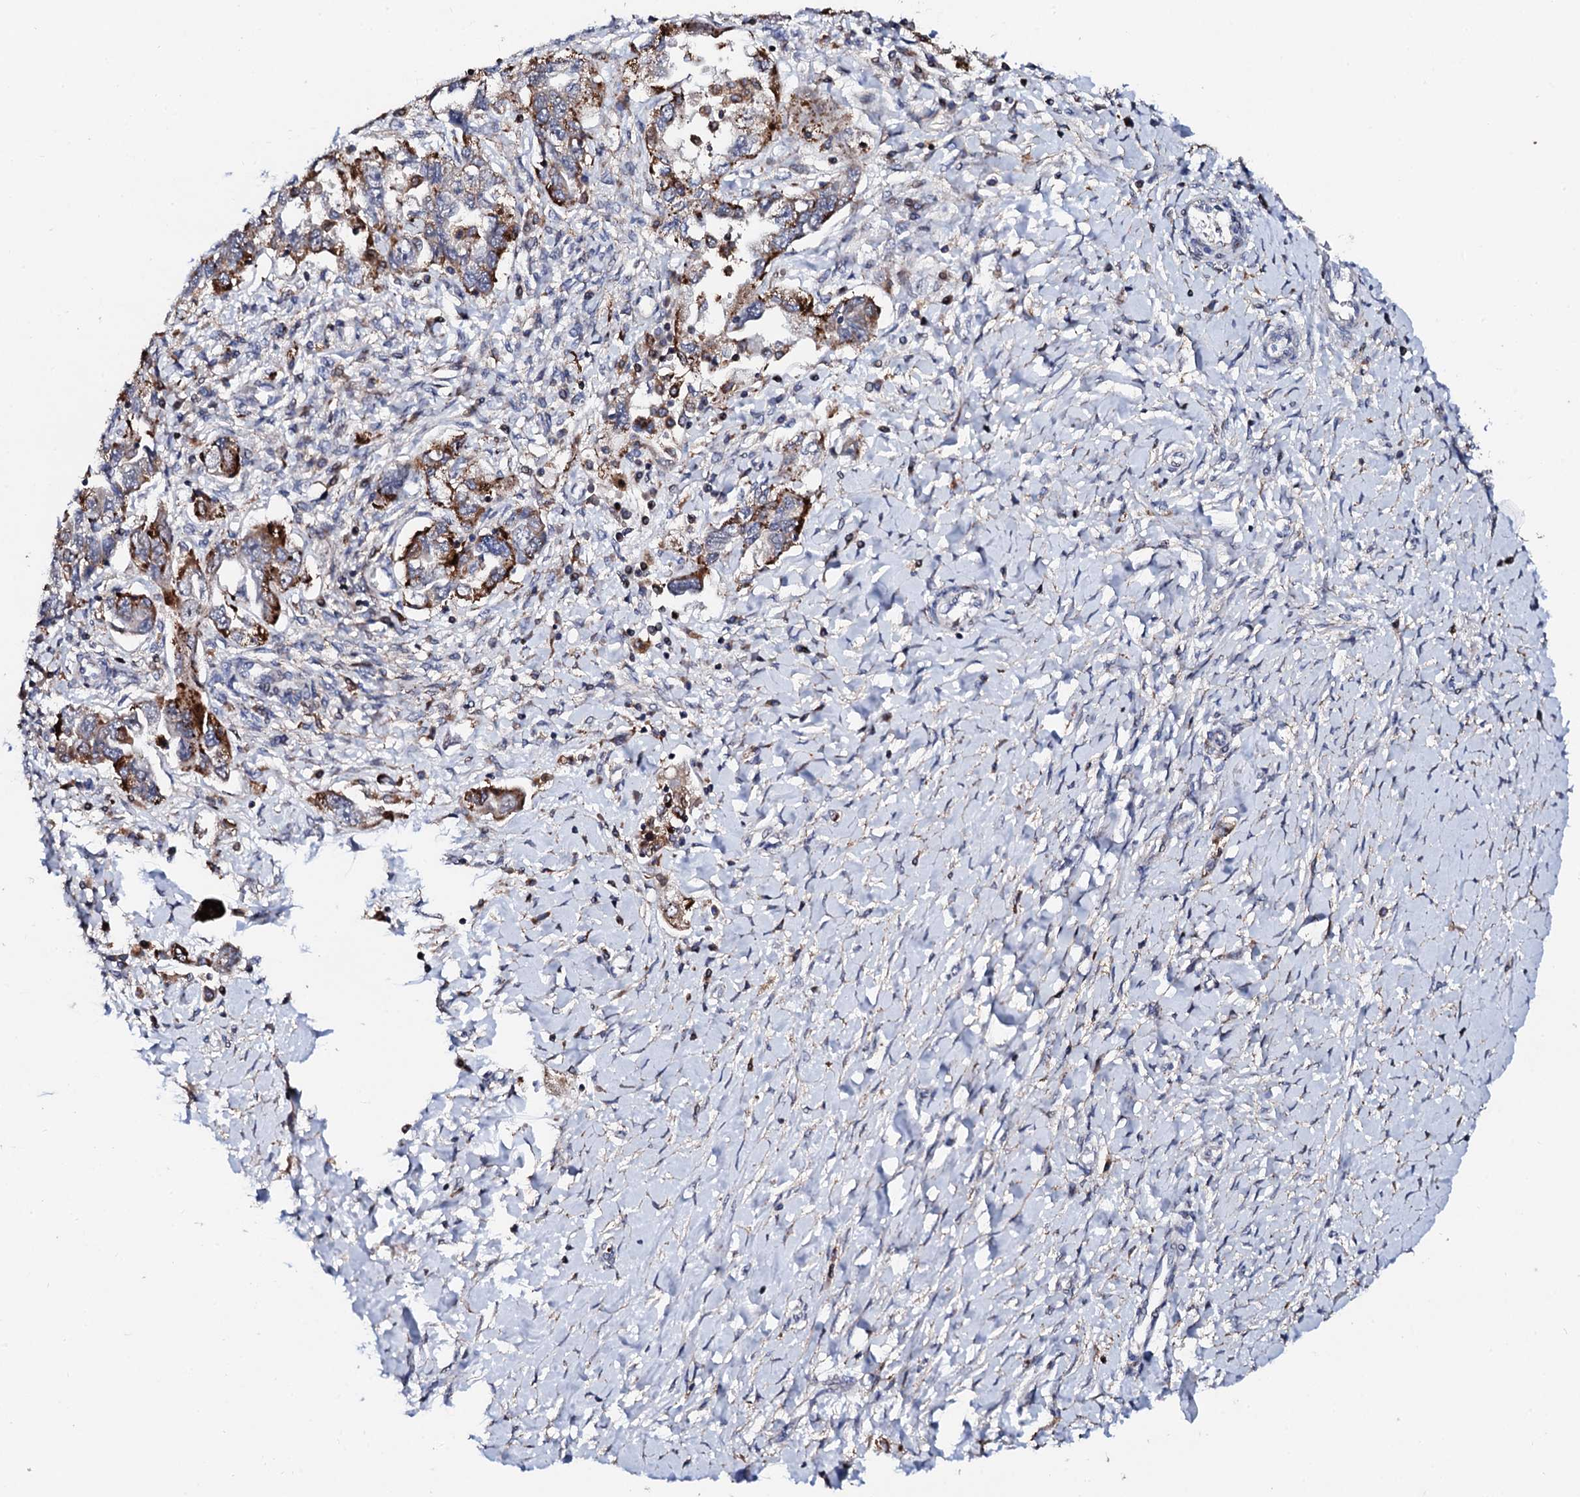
{"staining": {"intensity": "strong", "quantity": ">75%", "location": "cytoplasmic/membranous"}, "tissue": "ovarian cancer", "cell_type": "Tumor cells", "image_type": "cancer", "snomed": [{"axis": "morphology", "description": "Carcinoma, NOS"}, {"axis": "morphology", "description": "Cystadenocarcinoma, serous, NOS"}, {"axis": "topography", "description": "Ovary"}], "caption": "An immunohistochemistry image of neoplastic tissue is shown. Protein staining in brown shows strong cytoplasmic/membranous positivity in ovarian cancer within tumor cells.", "gene": "TCIRG1", "patient": {"sex": "female", "age": 69}}